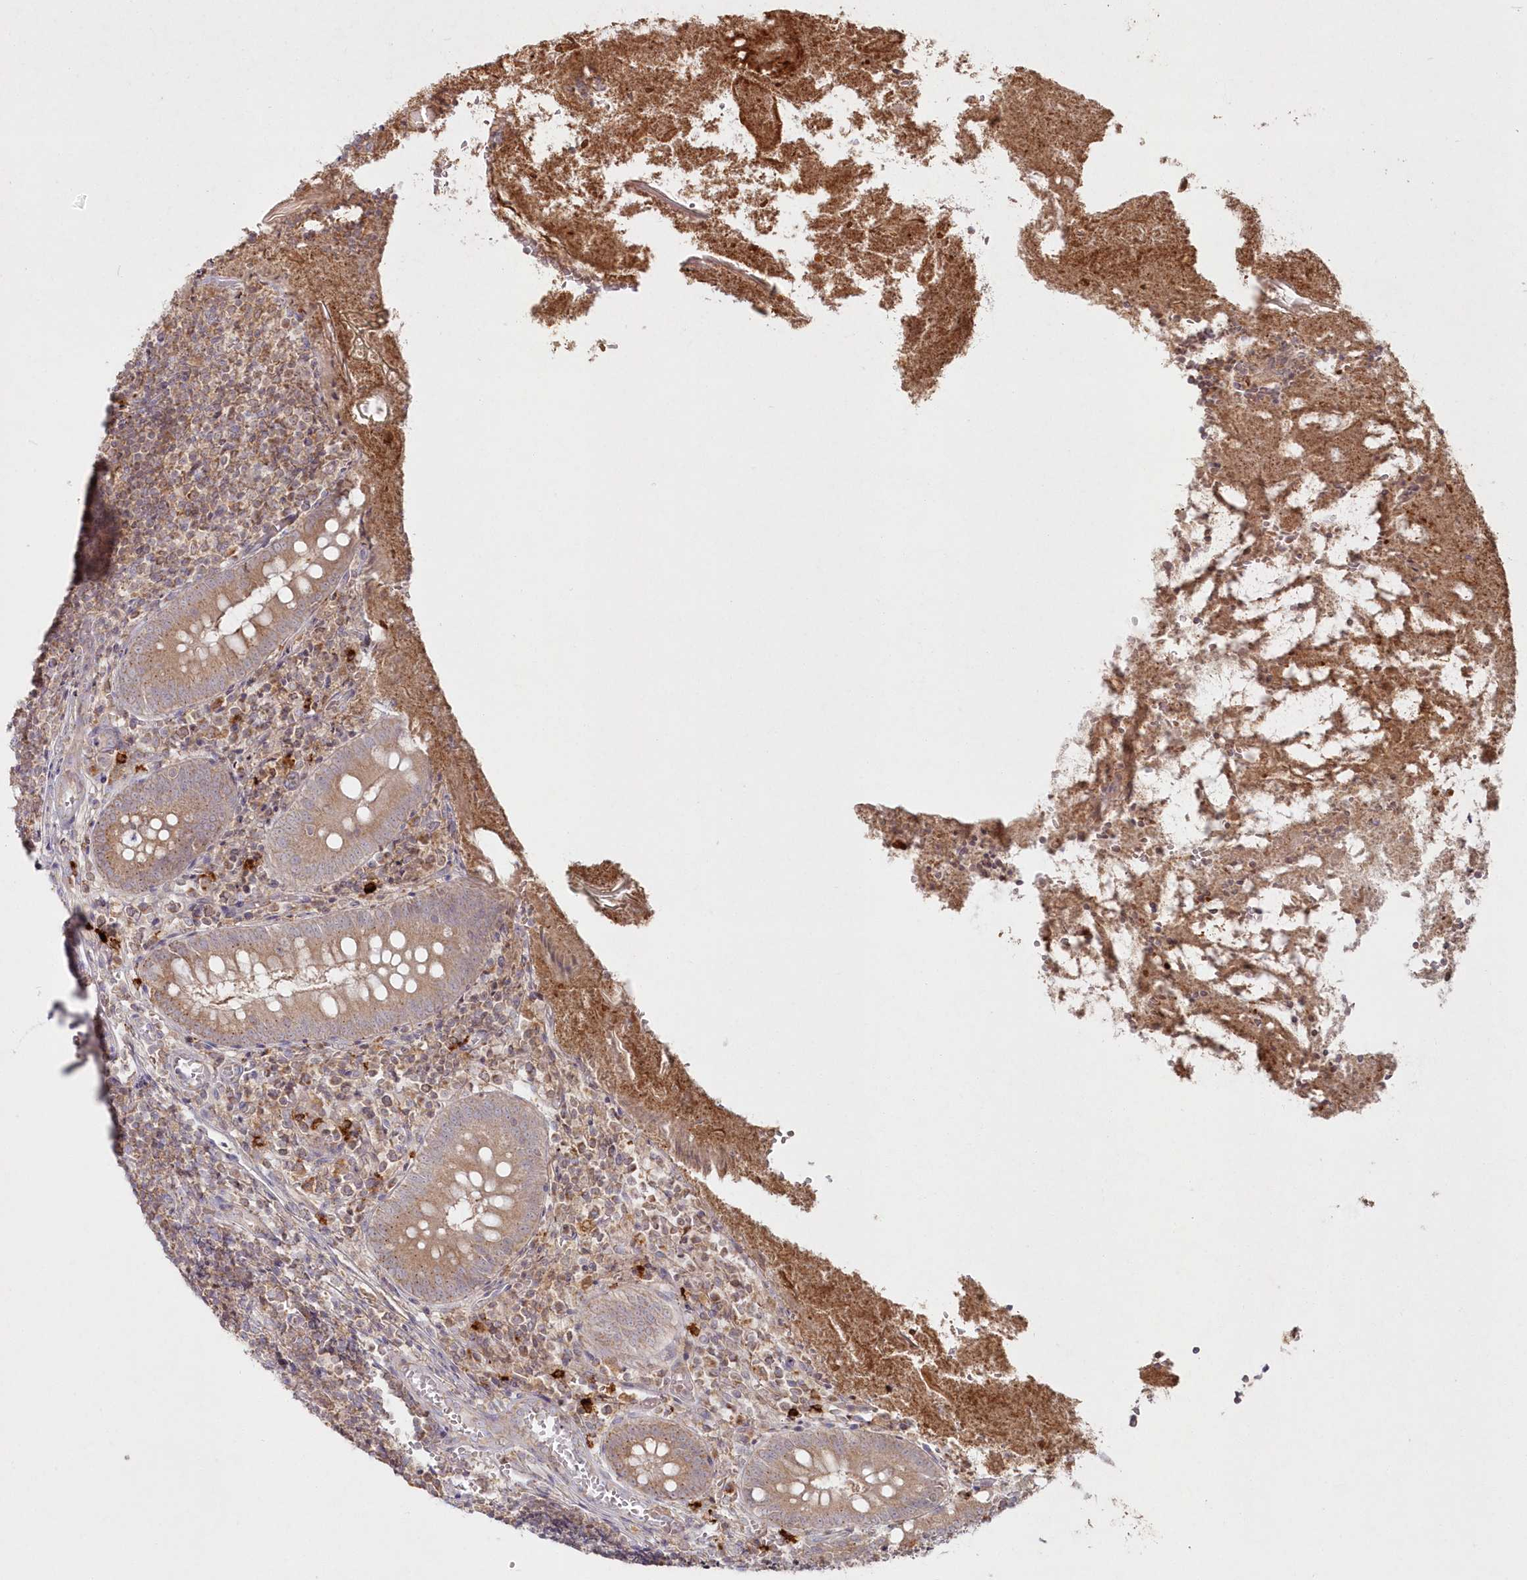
{"staining": {"intensity": "moderate", "quantity": ">75%", "location": "cytoplasmic/membranous"}, "tissue": "appendix", "cell_type": "Glandular cells", "image_type": "normal", "snomed": [{"axis": "morphology", "description": "Normal tissue, NOS"}, {"axis": "topography", "description": "Appendix"}], "caption": "A brown stain labels moderate cytoplasmic/membranous staining of a protein in glandular cells of normal human appendix. The staining is performed using DAB brown chromogen to label protein expression. The nuclei are counter-stained blue using hematoxylin.", "gene": "ARSB", "patient": {"sex": "female", "age": 17}}